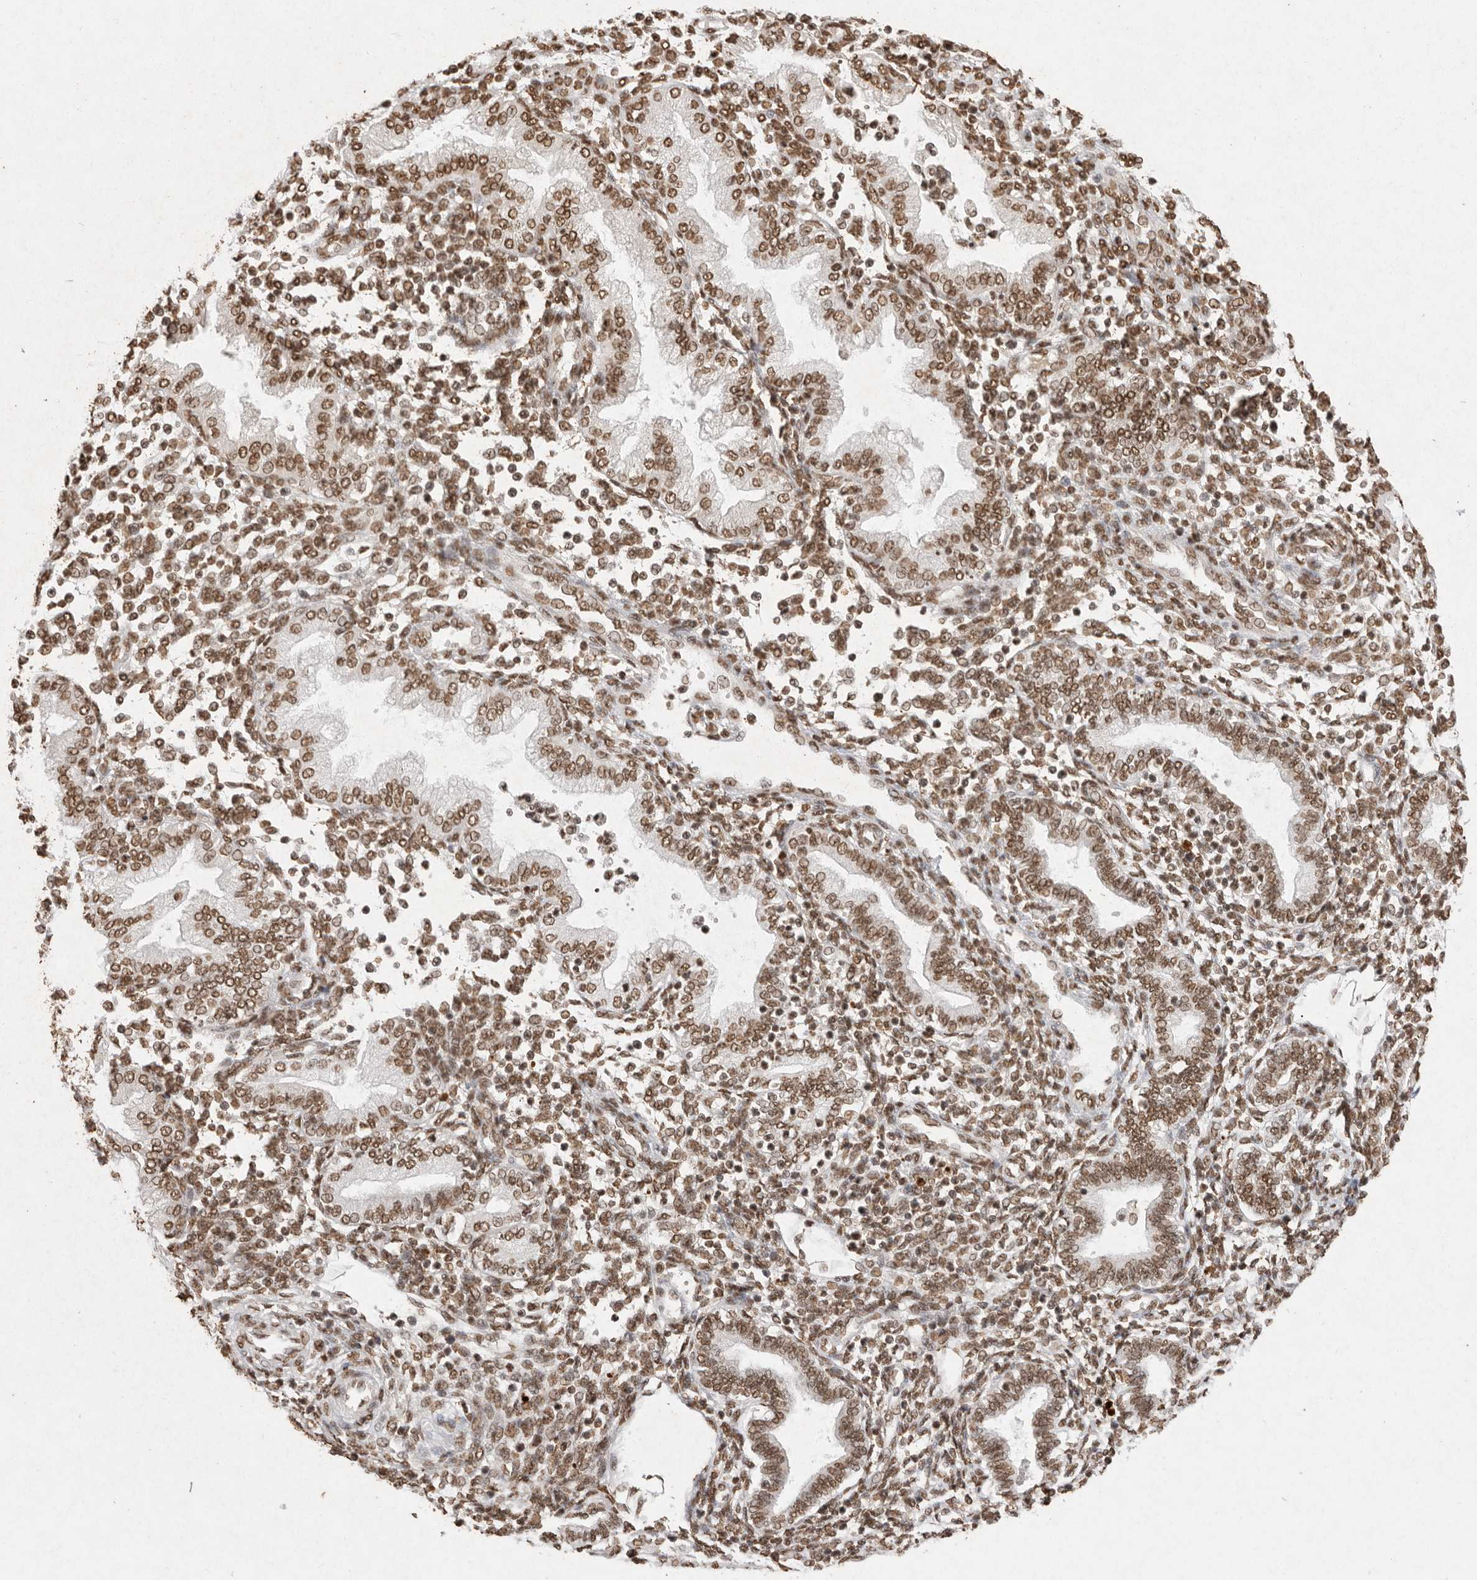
{"staining": {"intensity": "moderate", "quantity": ">75%", "location": "nuclear"}, "tissue": "endometrium", "cell_type": "Cells in endometrial stroma", "image_type": "normal", "snomed": [{"axis": "morphology", "description": "Normal tissue, NOS"}, {"axis": "topography", "description": "Endometrium"}], "caption": "Immunohistochemistry of unremarkable endometrium demonstrates medium levels of moderate nuclear staining in about >75% of cells in endometrial stroma.", "gene": "NKX3", "patient": {"sex": "female", "age": 53}}